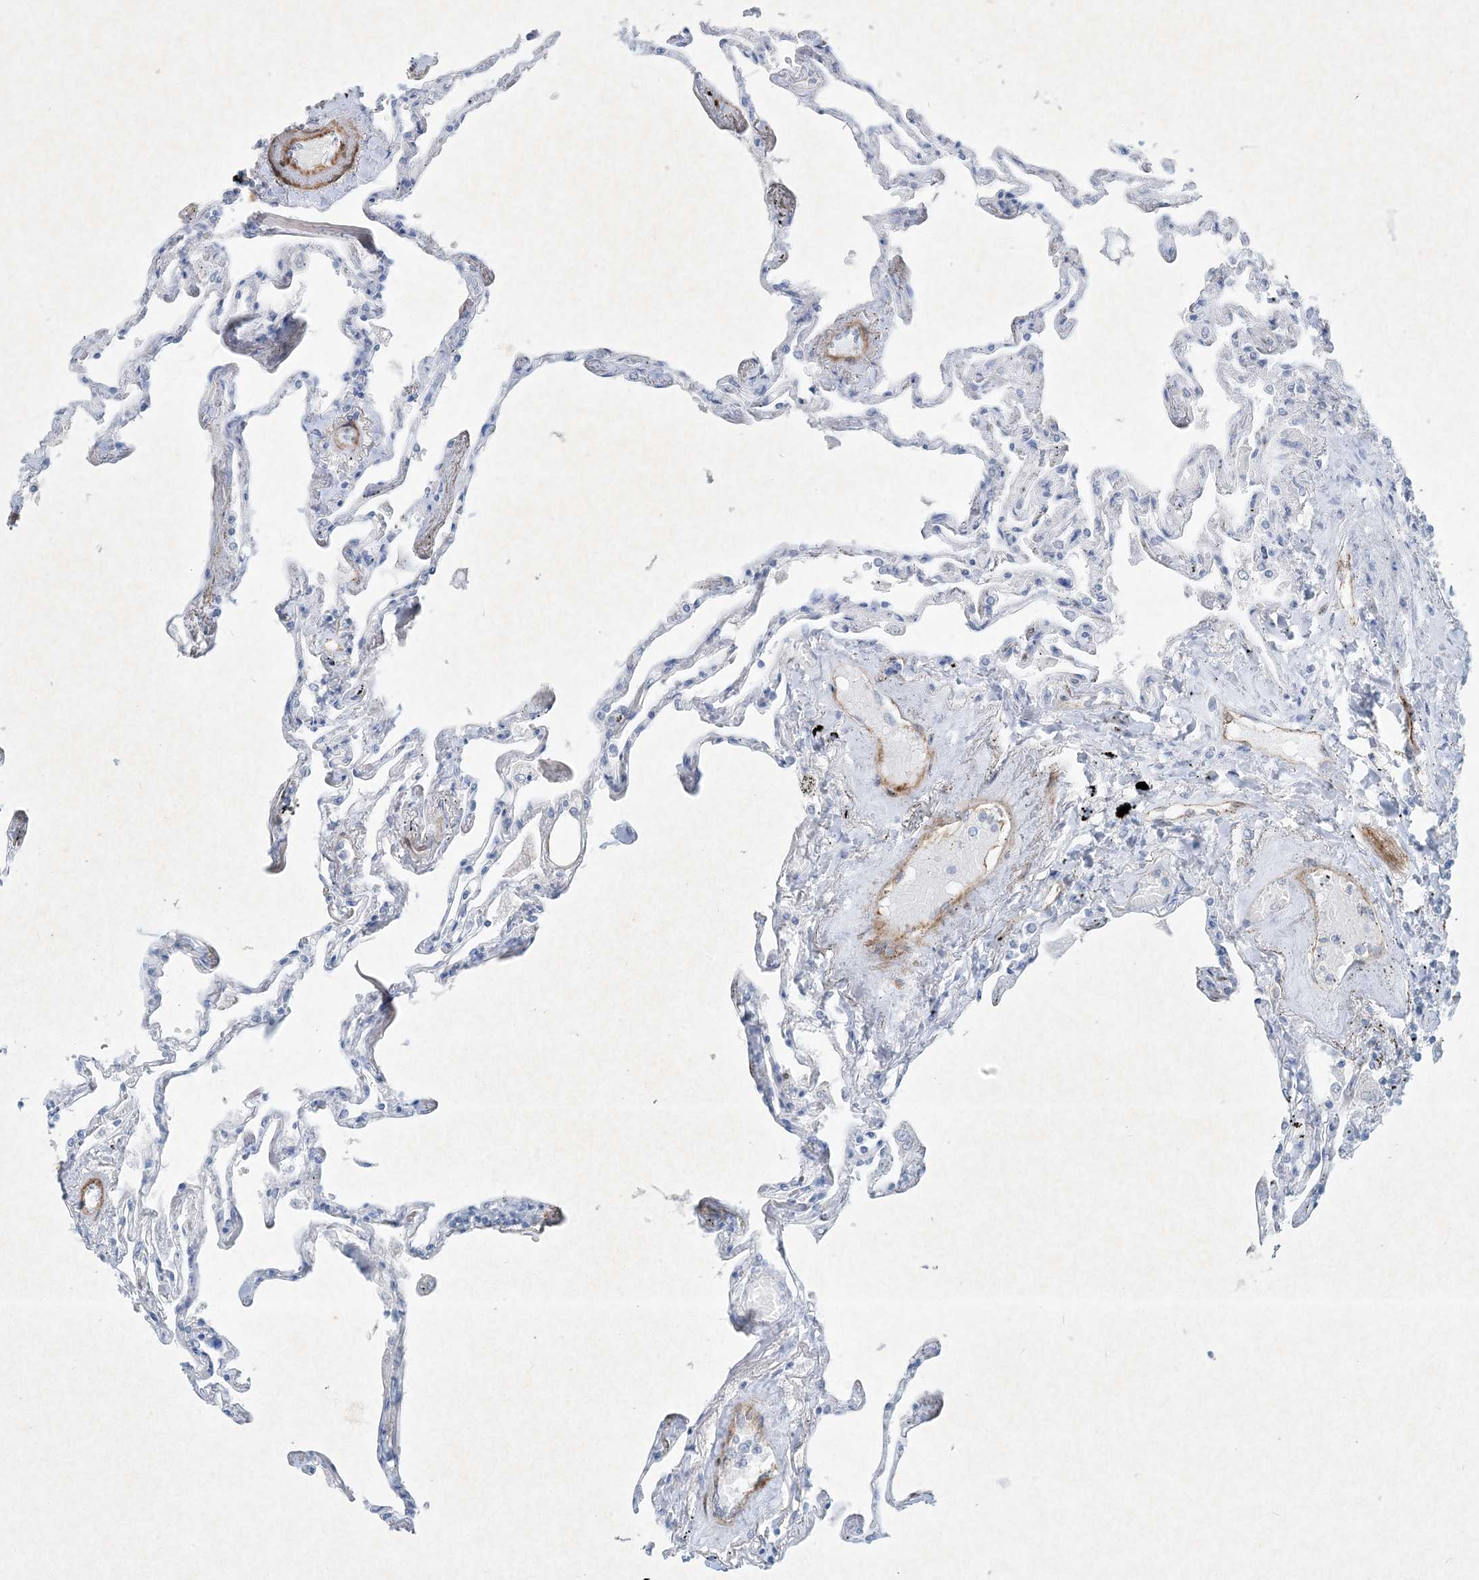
{"staining": {"intensity": "negative", "quantity": "none", "location": "none"}, "tissue": "lung", "cell_type": "Alveolar cells", "image_type": "normal", "snomed": [{"axis": "morphology", "description": "Normal tissue, NOS"}, {"axis": "topography", "description": "Lung"}], "caption": "This is a micrograph of immunohistochemistry staining of benign lung, which shows no positivity in alveolar cells.", "gene": "PGM5", "patient": {"sex": "female", "age": 67}}